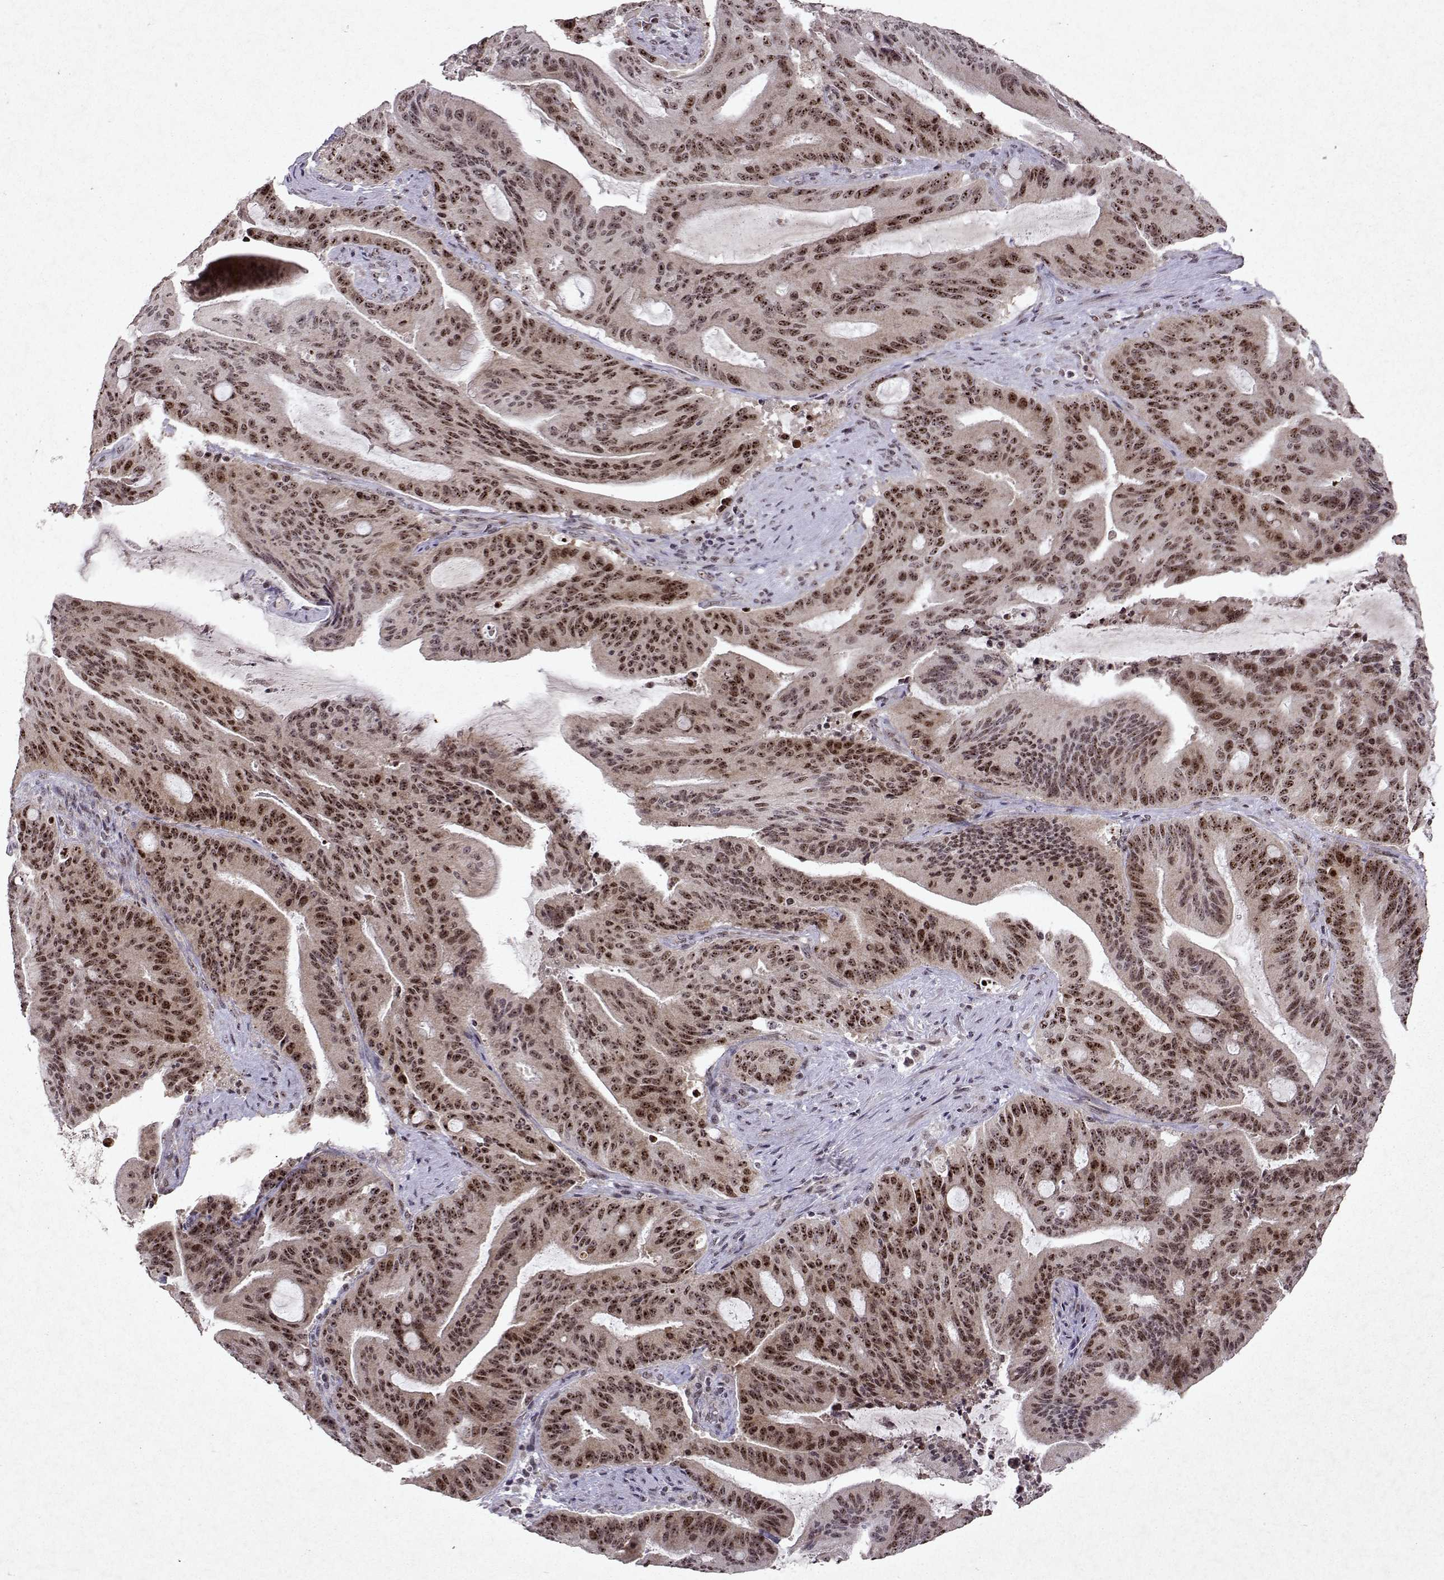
{"staining": {"intensity": "moderate", "quantity": ">75%", "location": "nuclear"}, "tissue": "liver cancer", "cell_type": "Tumor cells", "image_type": "cancer", "snomed": [{"axis": "morphology", "description": "Cholangiocarcinoma"}, {"axis": "topography", "description": "Liver"}], "caption": "Moderate nuclear positivity for a protein is present in about >75% of tumor cells of cholangiocarcinoma (liver) using immunohistochemistry (IHC).", "gene": "DDX56", "patient": {"sex": "female", "age": 73}}